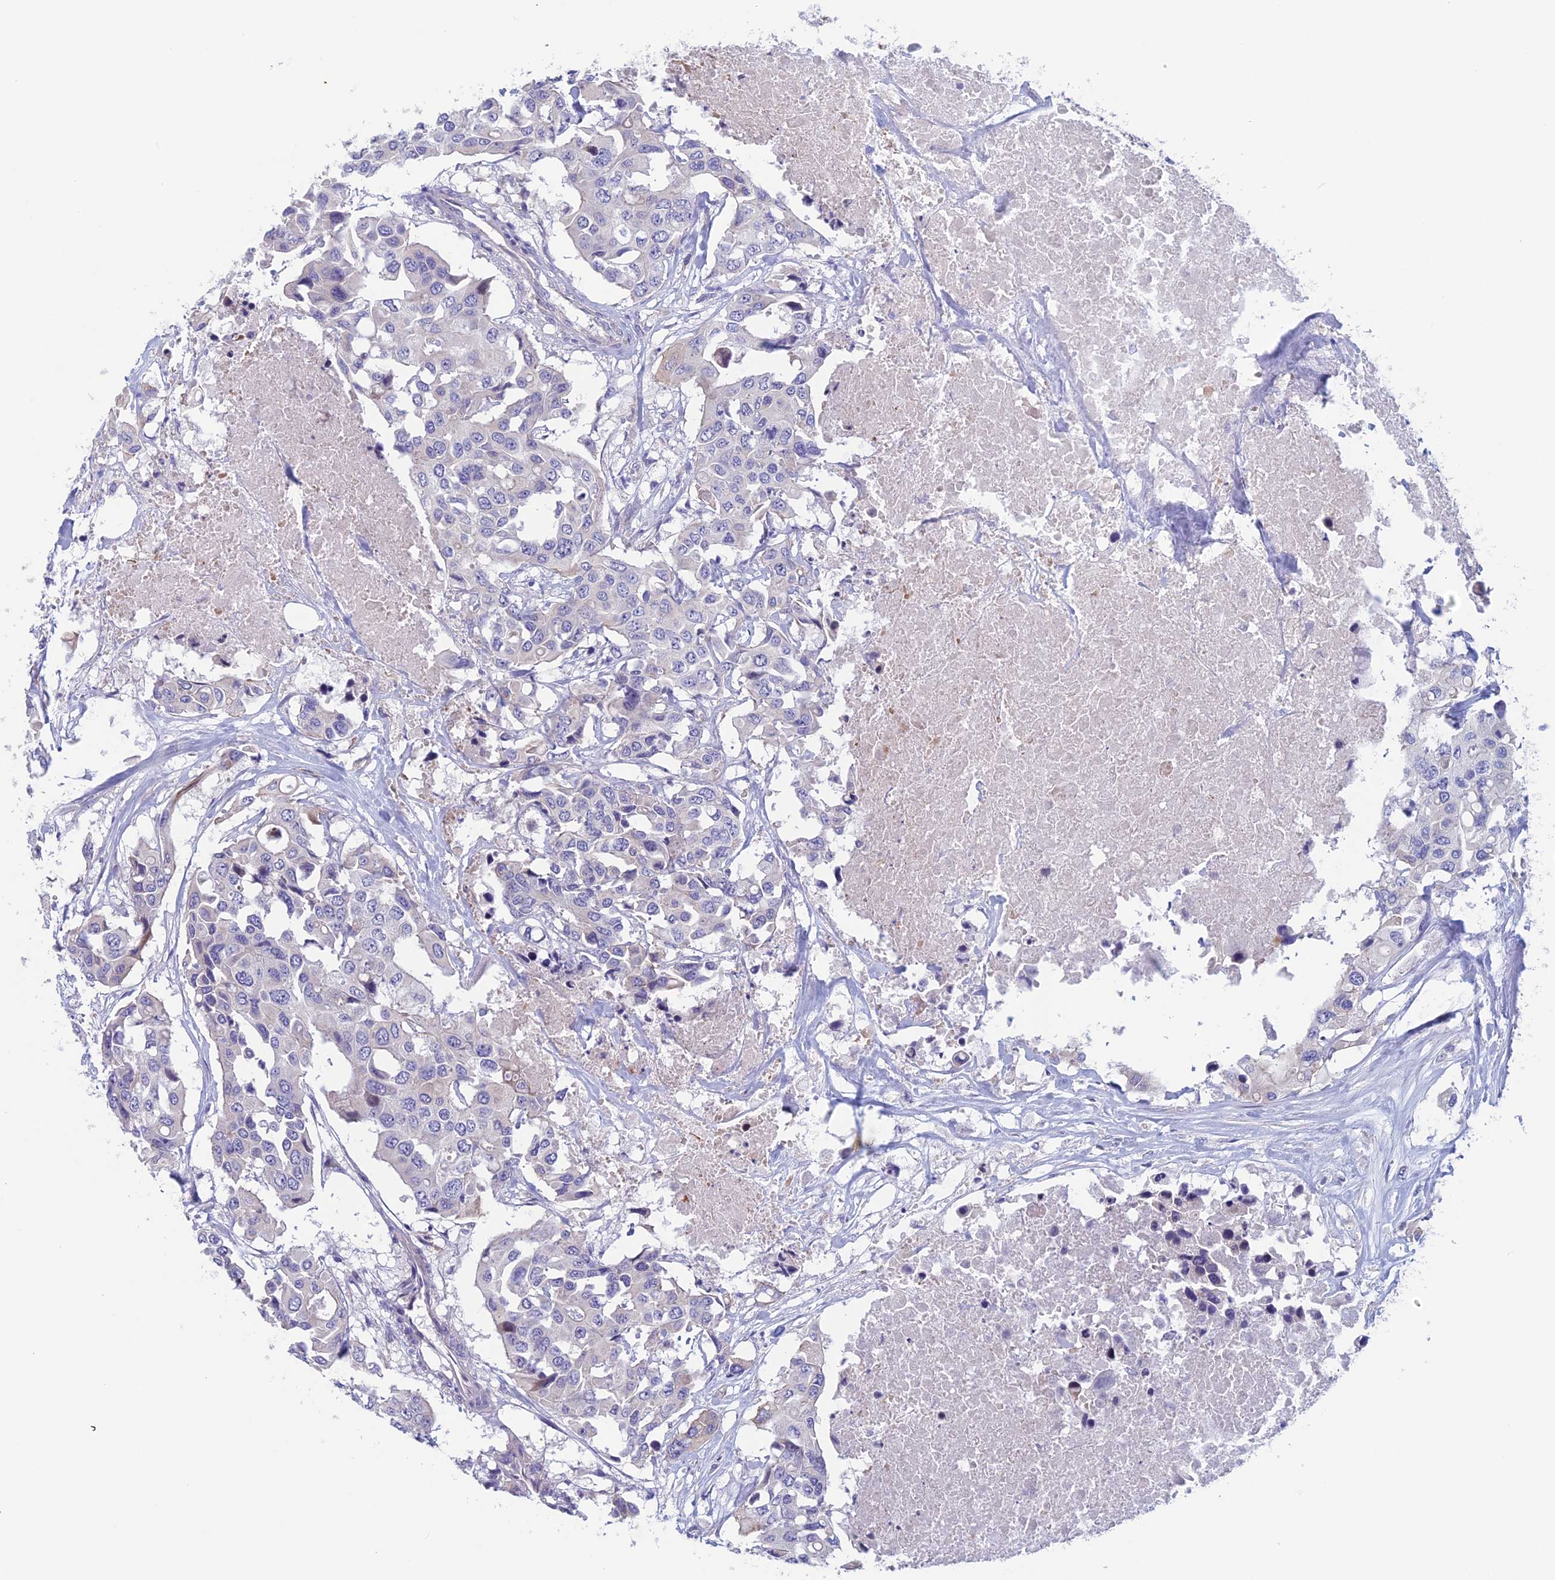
{"staining": {"intensity": "negative", "quantity": "none", "location": "none"}, "tissue": "colorectal cancer", "cell_type": "Tumor cells", "image_type": "cancer", "snomed": [{"axis": "morphology", "description": "Adenocarcinoma, NOS"}, {"axis": "topography", "description": "Colon"}], "caption": "An IHC photomicrograph of adenocarcinoma (colorectal) is shown. There is no staining in tumor cells of adenocarcinoma (colorectal). (Immunohistochemistry (ihc), brightfield microscopy, high magnification).", "gene": "CNOT6L", "patient": {"sex": "male", "age": 77}}